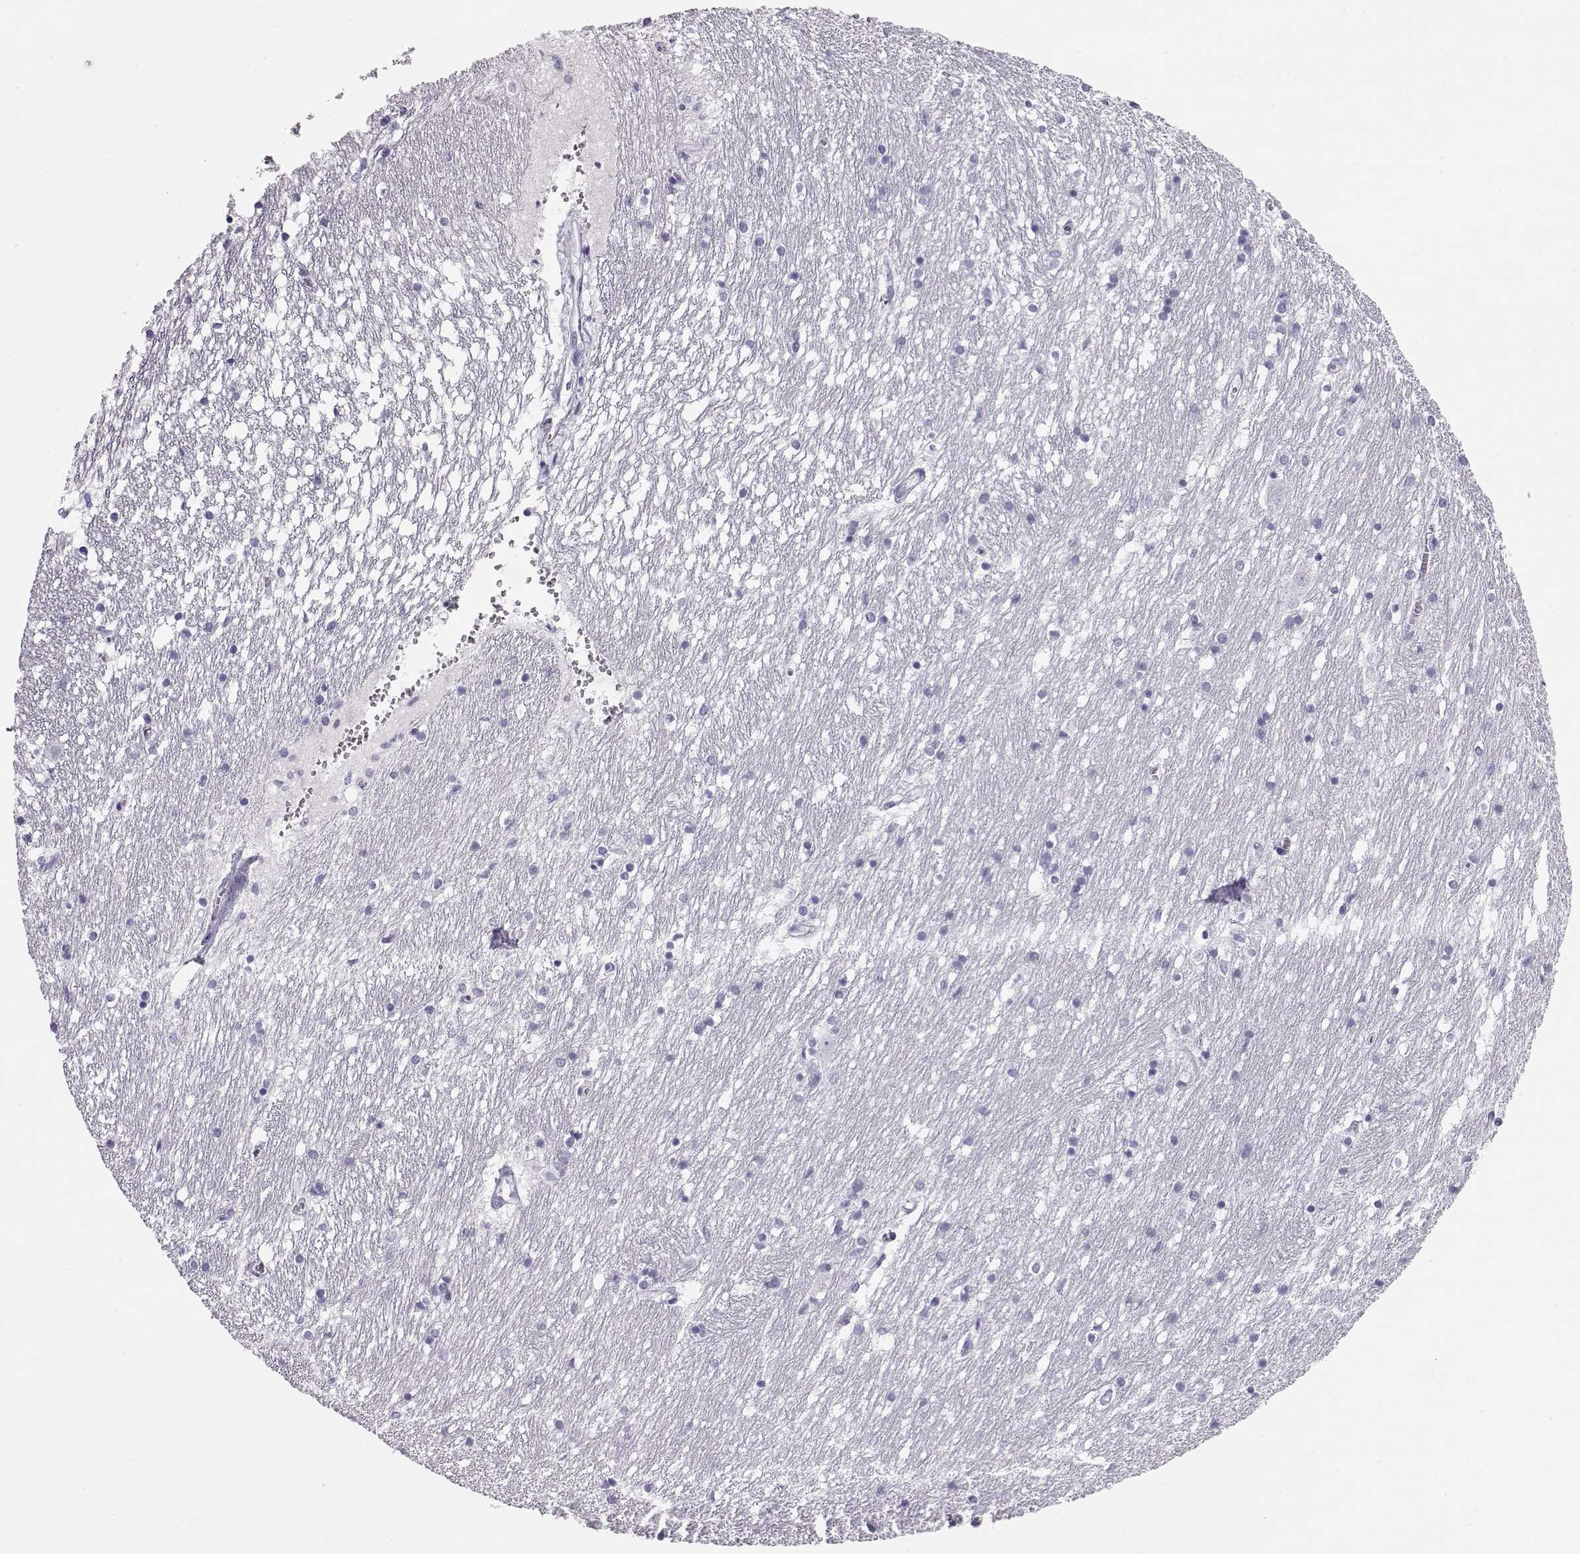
{"staining": {"intensity": "negative", "quantity": "none", "location": "none"}, "tissue": "caudate", "cell_type": "Glial cells", "image_type": "normal", "snomed": [{"axis": "morphology", "description": "Normal tissue, NOS"}, {"axis": "topography", "description": "Lateral ventricle wall"}], "caption": "A high-resolution micrograph shows immunohistochemistry staining of benign caudate, which reveals no significant staining in glial cells.", "gene": "RD3", "patient": {"sex": "female", "age": 71}}